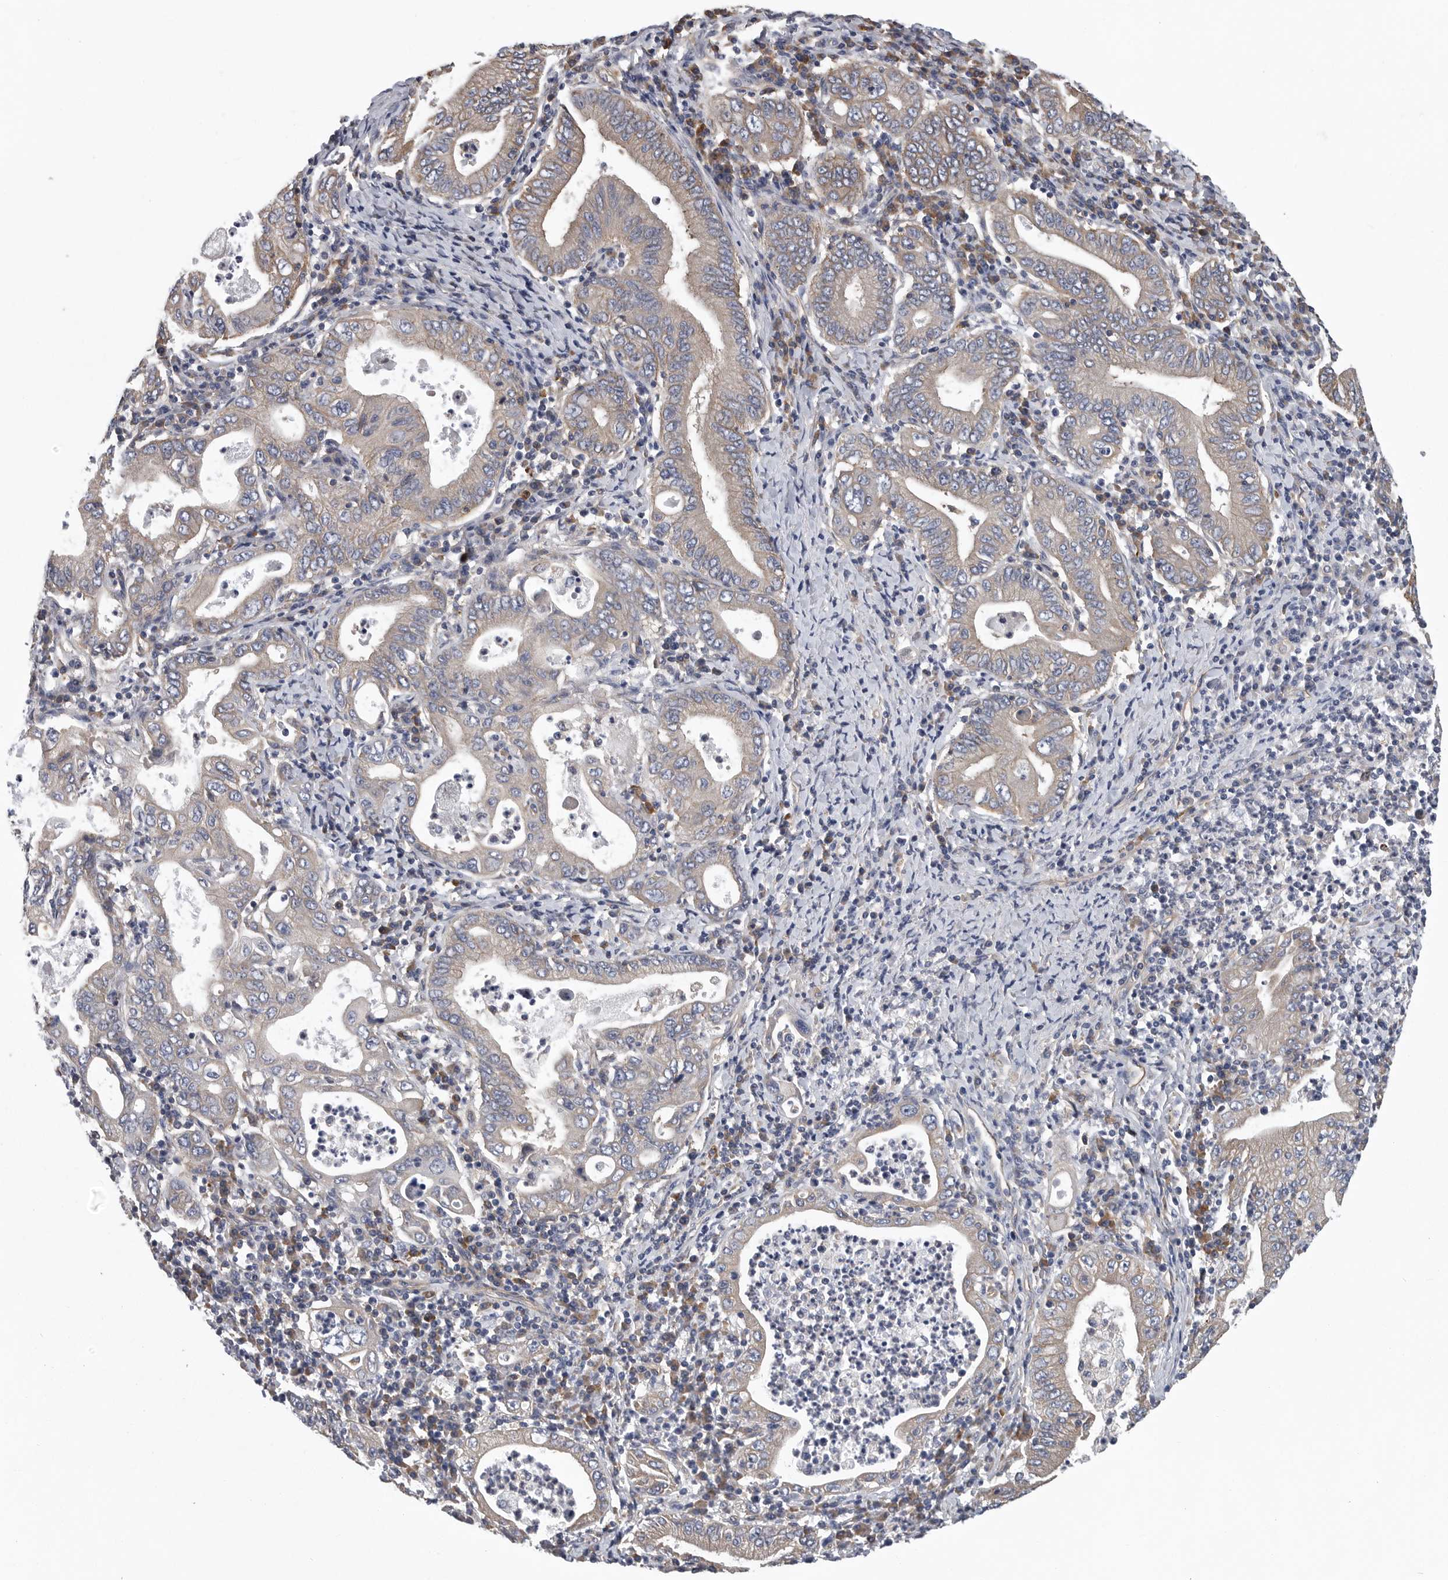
{"staining": {"intensity": "weak", "quantity": "<25%", "location": "cytoplasmic/membranous"}, "tissue": "stomach cancer", "cell_type": "Tumor cells", "image_type": "cancer", "snomed": [{"axis": "morphology", "description": "Normal tissue, NOS"}, {"axis": "morphology", "description": "Adenocarcinoma, NOS"}, {"axis": "topography", "description": "Esophagus"}, {"axis": "topography", "description": "Stomach, upper"}, {"axis": "topography", "description": "Peripheral nerve tissue"}], "caption": "IHC image of human stomach adenocarcinoma stained for a protein (brown), which reveals no positivity in tumor cells. (DAB (3,3'-diaminobenzidine) IHC with hematoxylin counter stain).", "gene": "OXR1", "patient": {"sex": "male", "age": 62}}